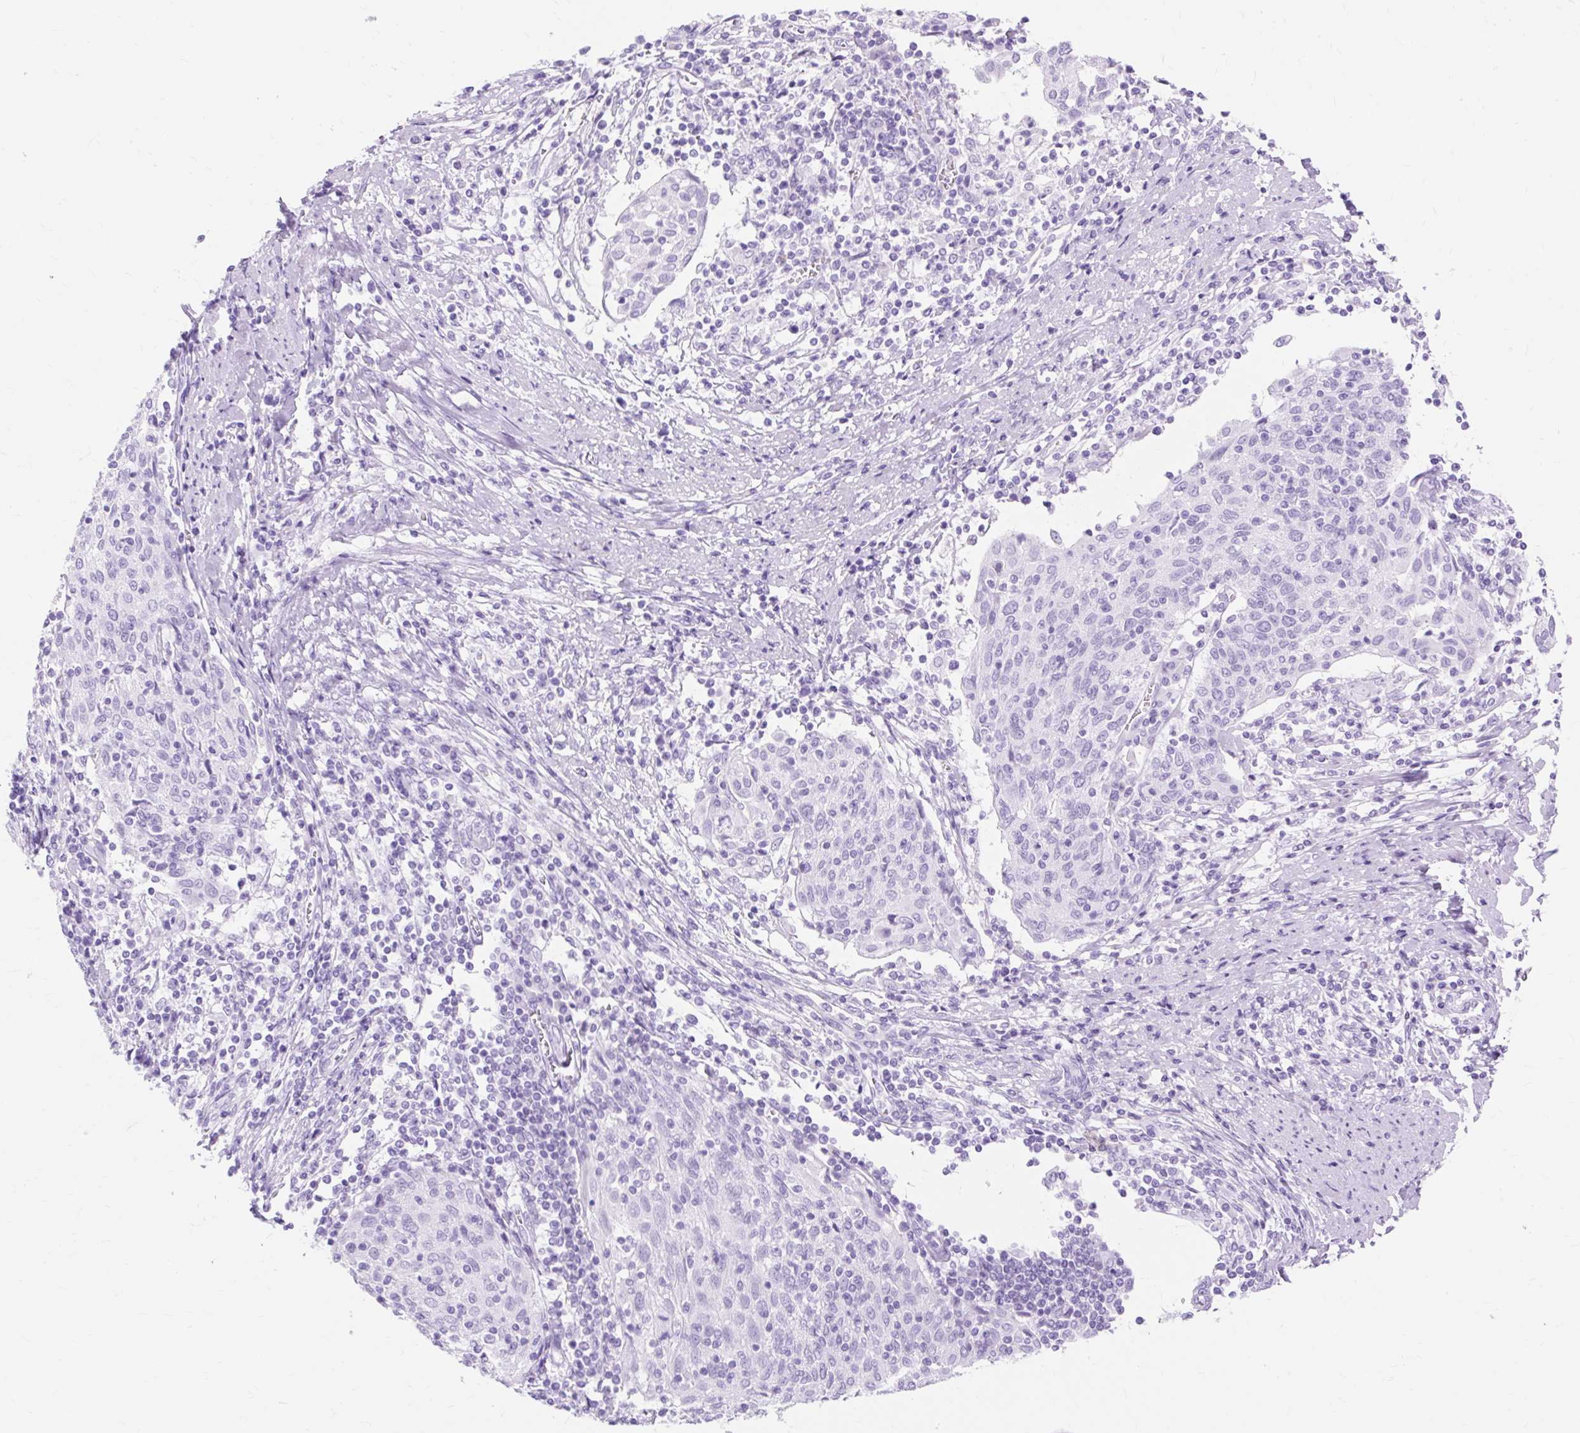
{"staining": {"intensity": "negative", "quantity": "none", "location": "none"}, "tissue": "cervical cancer", "cell_type": "Tumor cells", "image_type": "cancer", "snomed": [{"axis": "morphology", "description": "Squamous cell carcinoma, NOS"}, {"axis": "topography", "description": "Cervix"}], "caption": "Immunohistochemistry (IHC) micrograph of neoplastic tissue: squamous cell carcinoma (cervical) stained with DAB reveals no significant protein staining in tumor cells.", "gene": "MBP", "patient": {"sex": "female", "age": 52}}